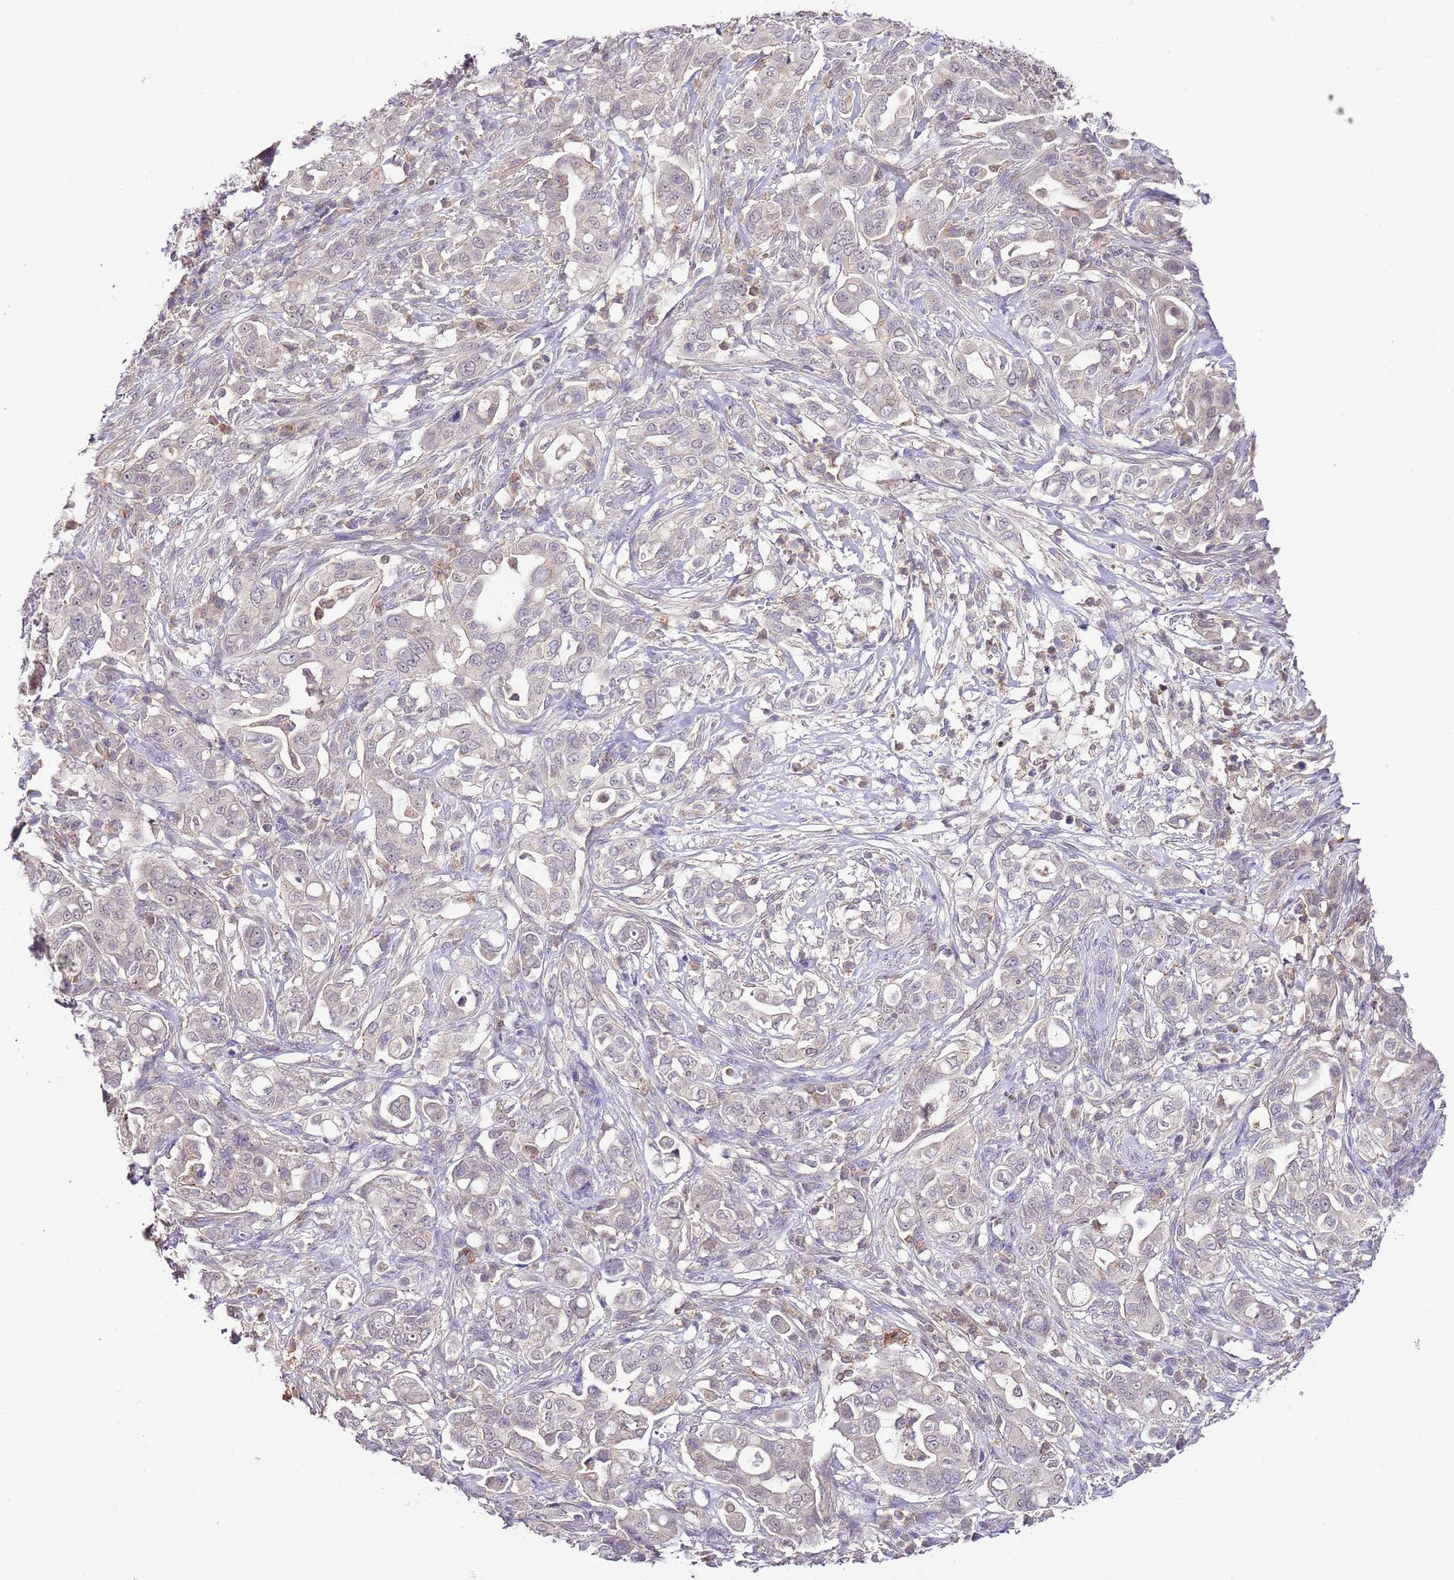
{"staining": {"intensity": "negative", "quantity": "none", "location": "none"}, "tissue": "pancreatic cancer", "cell_type": "Tumor cells", "image_type": "cancer", "snomed": [{"axis": "morphology", "description": "Normal tissue, NOS"}, {"axis": "morphology", "description": "Adenocarcinoma, NOS"}, {"axis": "topography", "description": "Lymph node"}, {"axis": "topography", "description": "Pancreas"}], "caption": "High power microscopy histopathology image of an immunohistochemistry micrograph of pancreatic adenocarcinoma, revealing no significant positivity in tumor cells.", "gene": "EFHD1", "patient": {"sex": "female", "age": 67}}